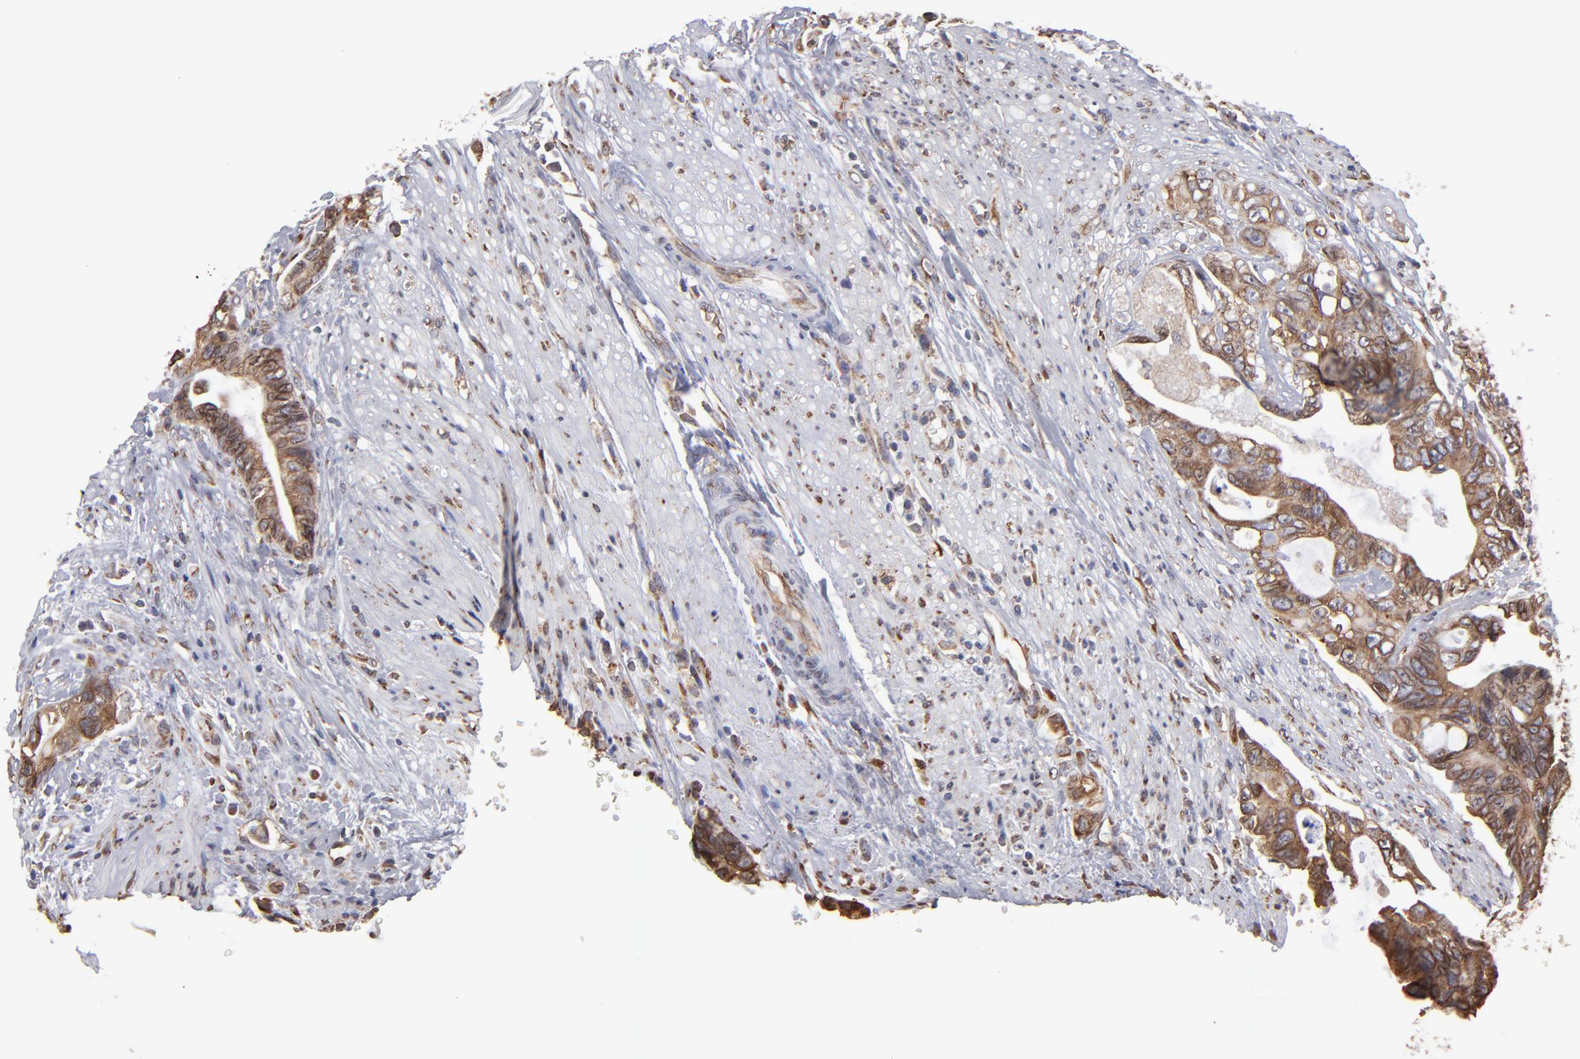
{"staining": {"intensity": "moderate", "quantity": ">75%", "location": "cytoplasmic/membranous"}, "tissue": "colorectal cancer", "cell_type": "Tumor cells", "image_type": "cancer", "snomed": [{"axis": "morphology", "description": "Adenocarcinoma, NOS"}, {"axis": "topography", "description": "Rectum"}], "caption": "Immunohistochemistry (IHC) staining of colorectal cancer, which displays medium levels of moderate cytoplasmic/membranous expression in about >75% of tumor cells indicating moderate cytoplasmic/membranous protein positivity. The staining was performed using DAB (brown) for protein detection and nuclei were counterstained in hematoxylin (blue).", "gene": "KTN1", "patient": {"sex": "female", "age": 57}}